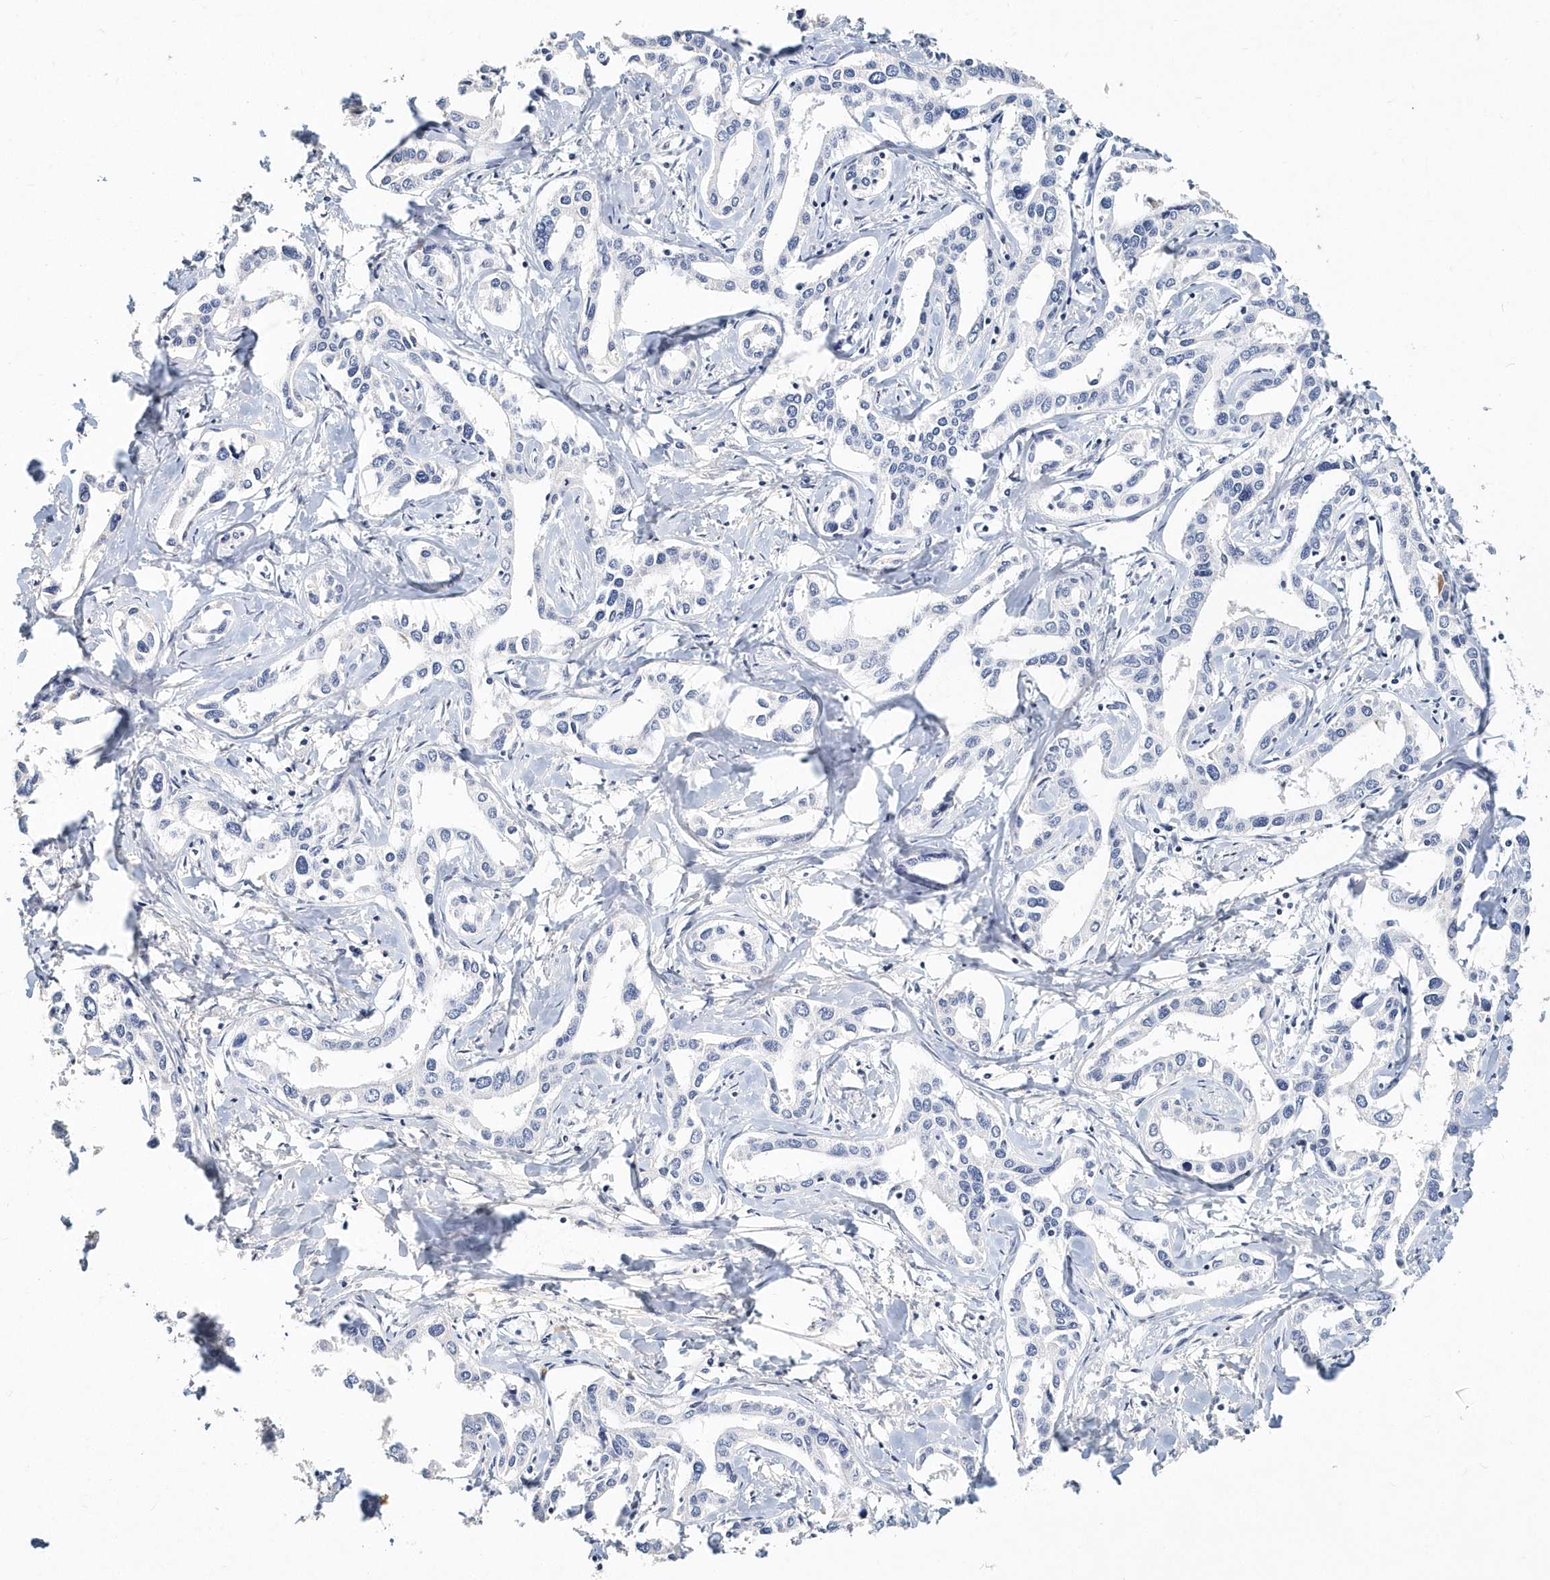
{"staining": {"intensity": "negative", "quantity": "none", "location": "none"}, "tissue": "liver cancer", "cell_type": "Tumor cells", "image_type": "cancer", "snomed": [{"axis": "morphology", "description": "Cholangiocarcinoma"}, {"axis": "topography", "description": "Liver"}], "caption": "Tumor cells are negative for brown protein staining in liver cancer (cholangiocarcinoma).", "gene": "ITGA2B", "patient": {"sex": "male", "age": 59}}